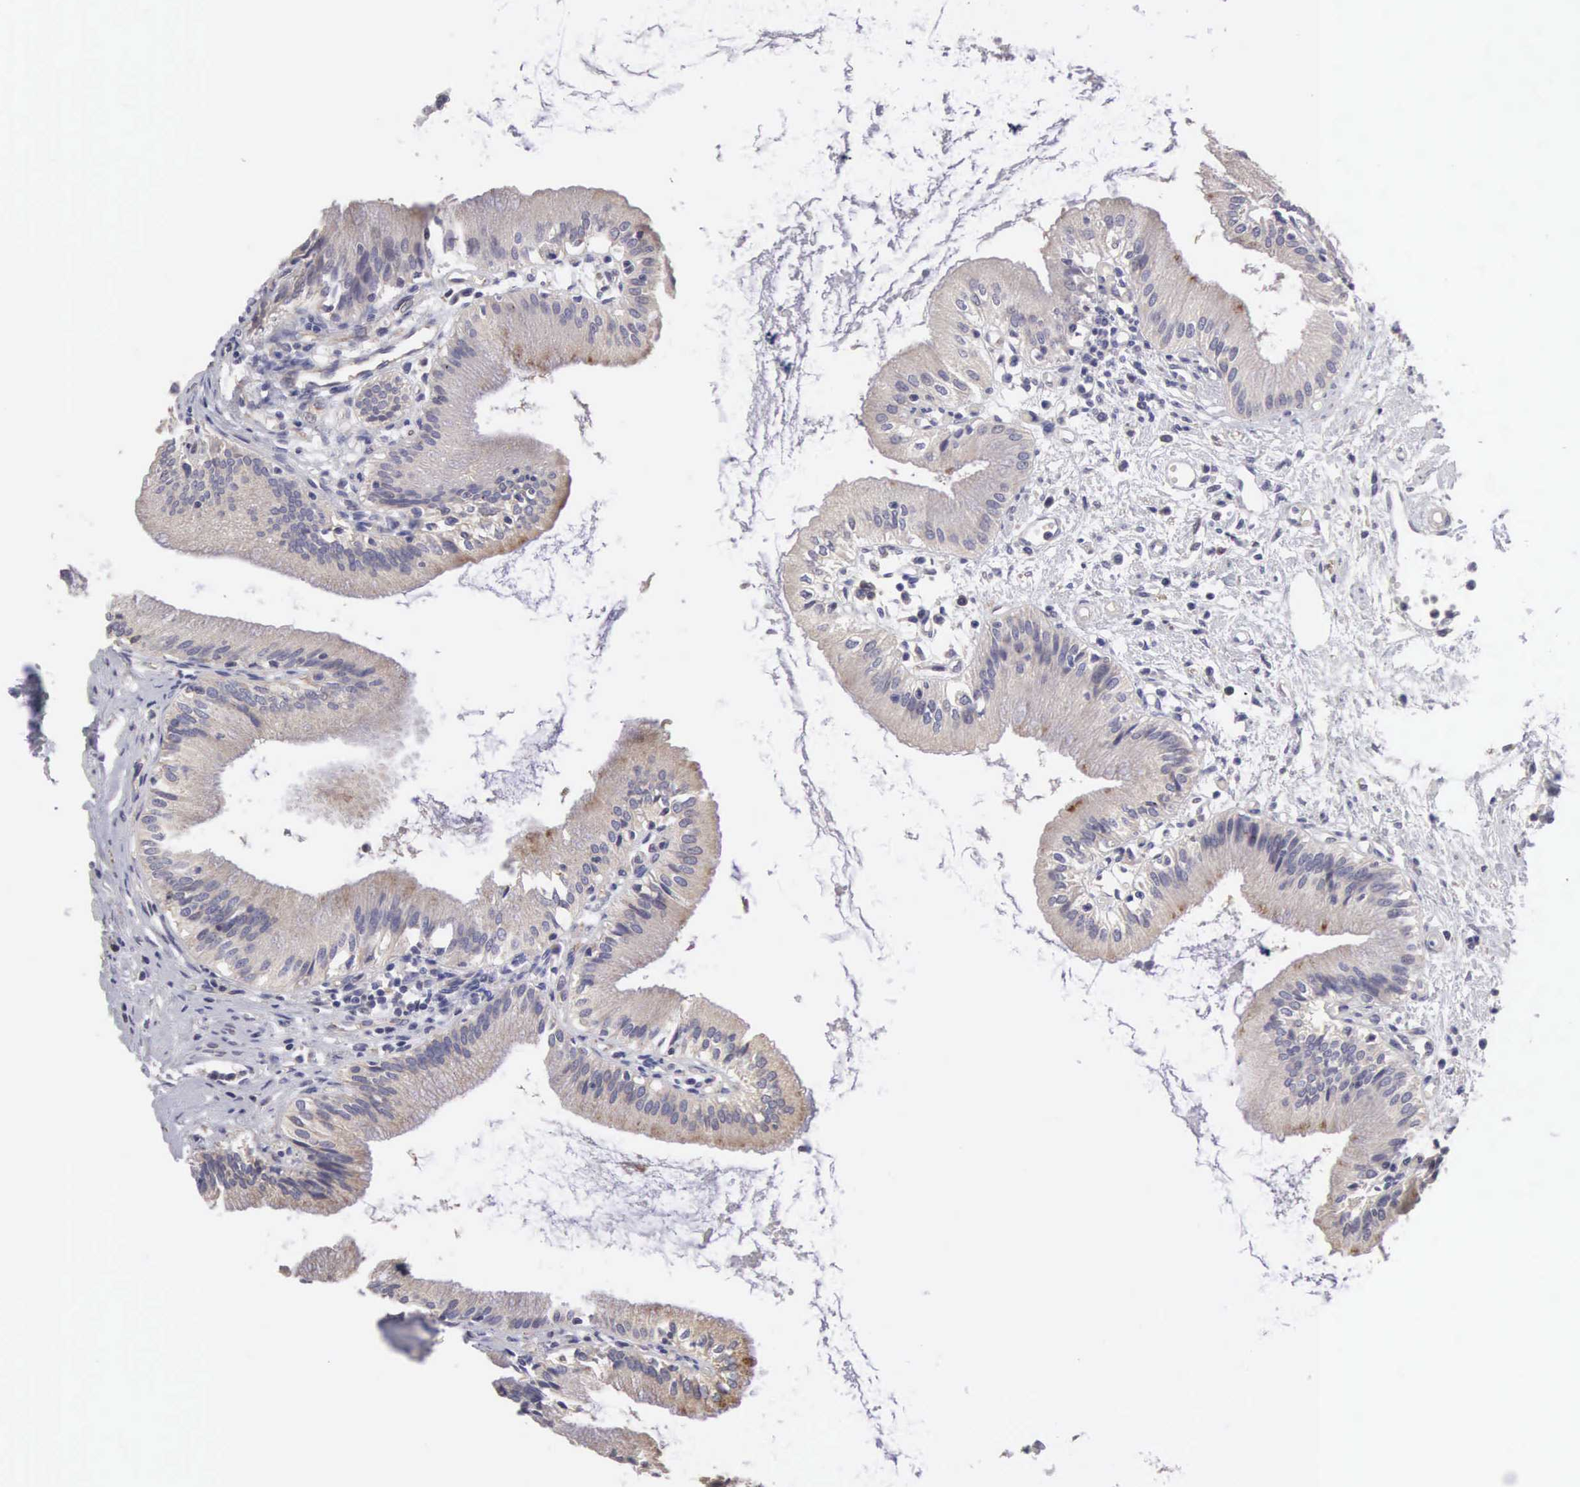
{"staining": {"intensity": "weak", "quantity": "<25%", "location": "cytoplasmic/membranous"}, "tissue": "gallbladder", "cell_type": "Glandular cells", "image_type": "normal", "snomed": [{"axis": "morphology", "description": "Normal tissue, NOS"}, {"axis": "topography", "description": "Gallbladder"}], "caption": "Benign gallbladder was stained to show a protein in brown. There is no significant positivity in glandular cells.", "gene": "SLITRK4", "patient": {"sex": "male", "age": 58}}